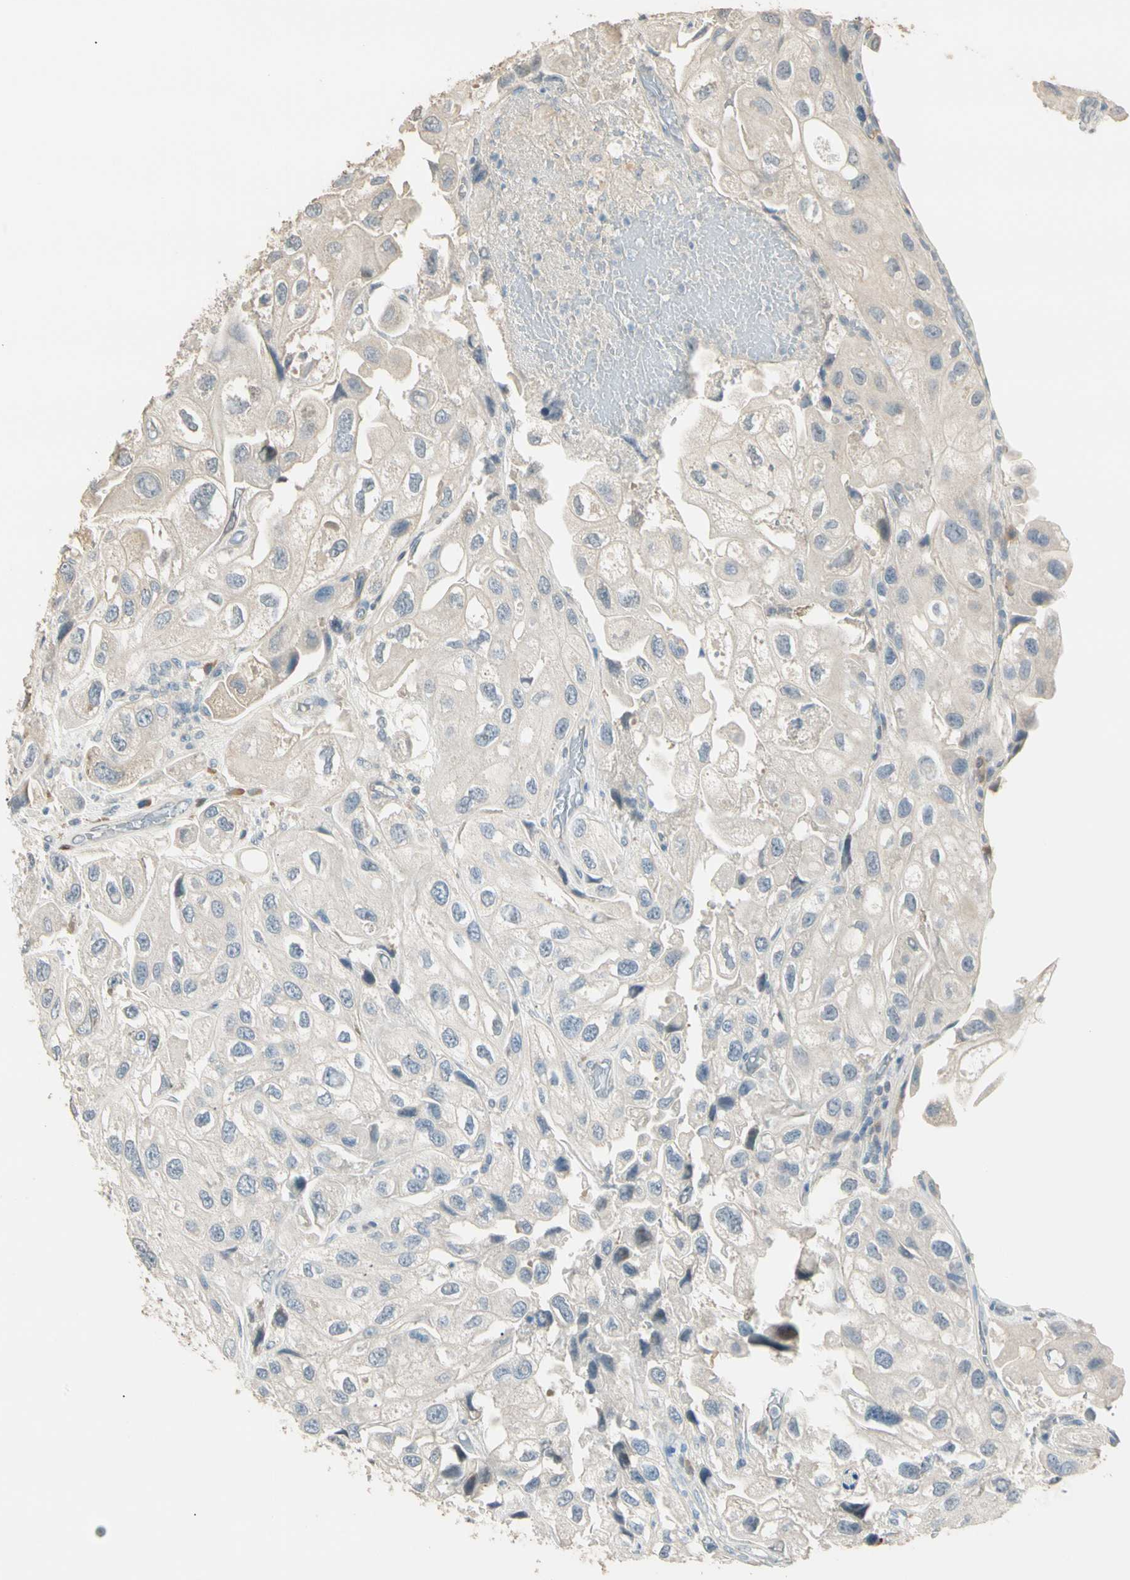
{"staining": {"intensity": "negative", "quantity": "none", "location": "none"}, "tissue": "urothelial cancer", "cell_type": "Tumor cells", "image_type": "cancer", "snomed": [{"axis": "morphology", "description": "Urothelial carcinoma, High grade"}, {"axis": "topography", "description": "Urinary bladder"}], "caption": "This is an immunohistochemistry micrograph of high-grade urothelial carcinoma. There is no staining in tumor cells.", "gene": "GNE", "patient": {"sex": "female", "age": 64}}